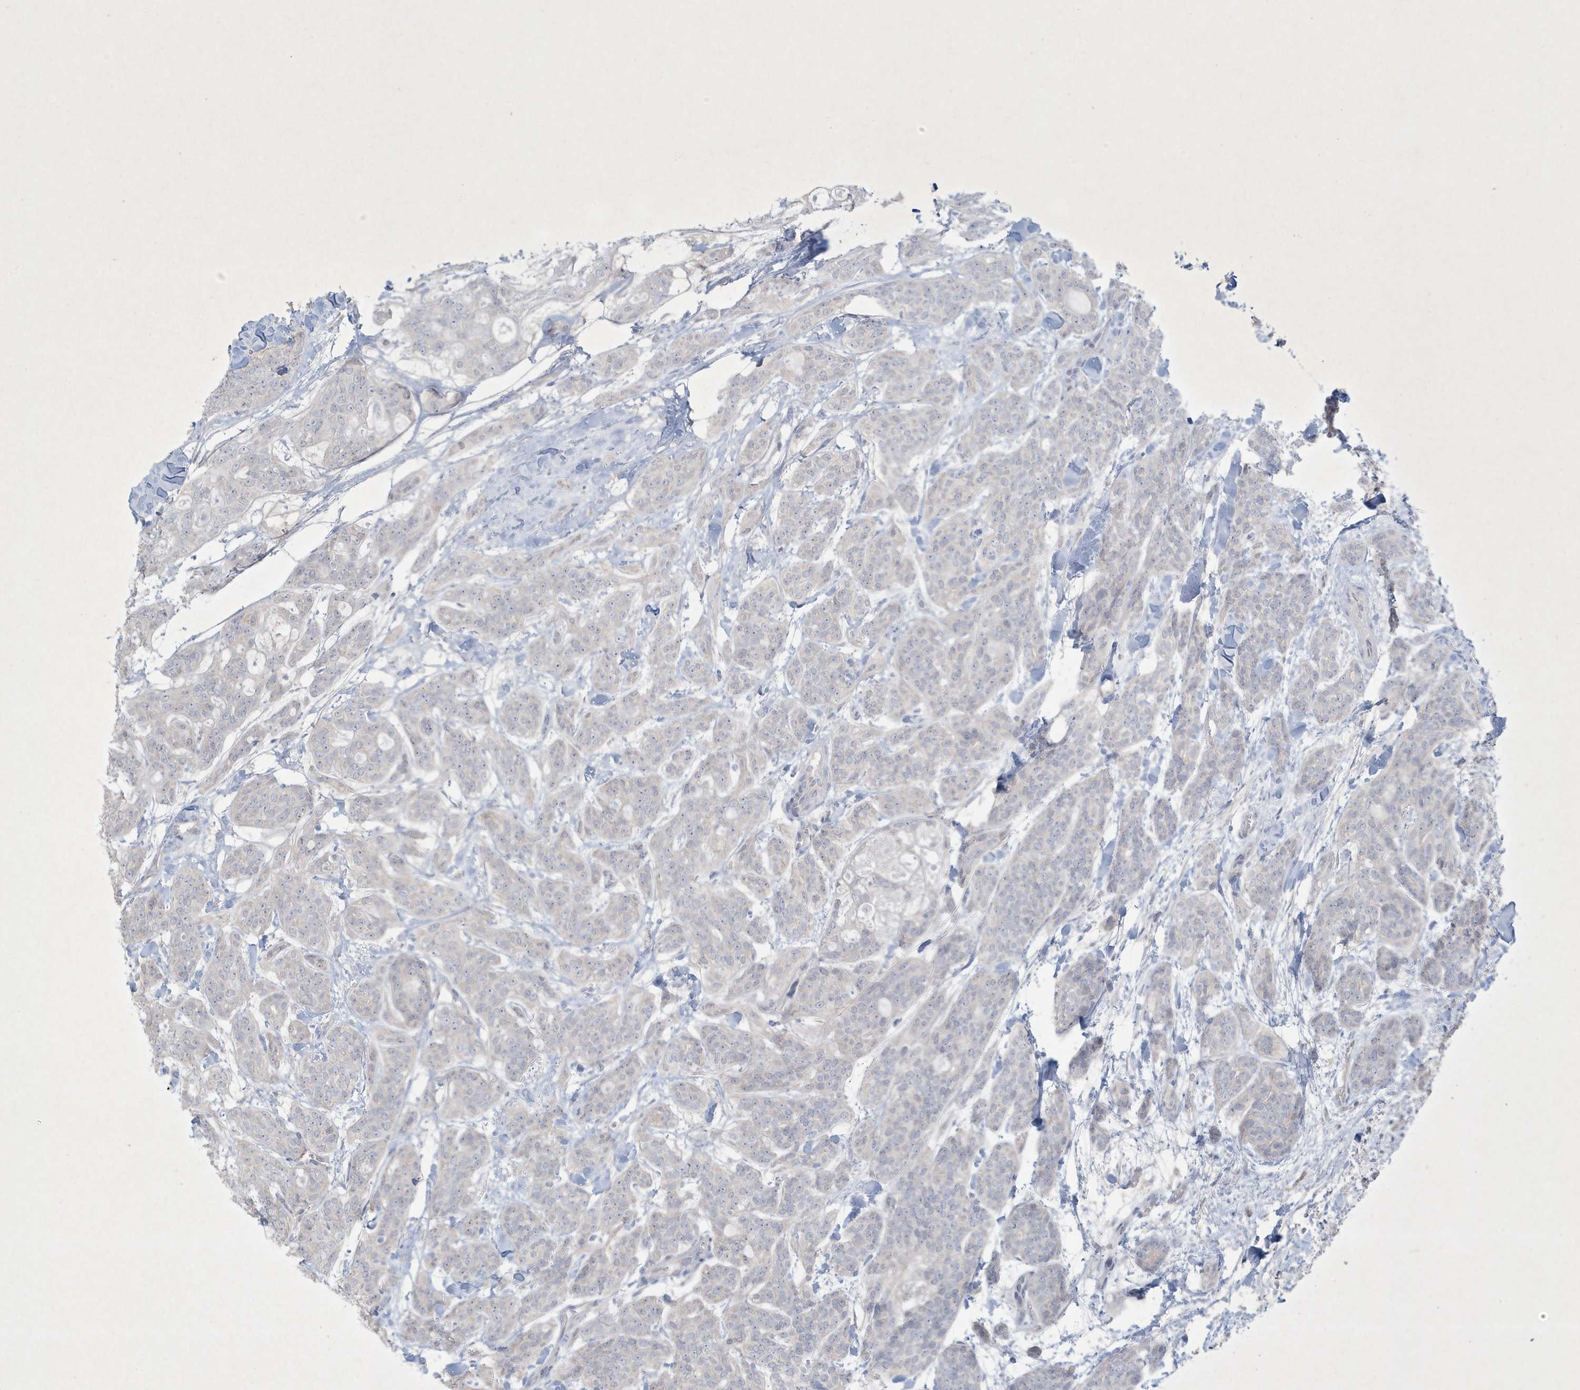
{"staining": {"intensity": "negative", "quantity": "none", "location": "none"}, "tissue": "head and neck cancer", "cell_type": "Tumor cells", "image_type": "cancer", "snomed": [{"axis": "morphology", "description": "Adenocarcinoma, NOS"}, {"axis": "topography", "description": "Head-Neck"}], "caption": "This is an immunohistochemistry histopathology image of head and neck cancer. There is no expression in tumor cells.", "gene": "CCDC24", "patient": {"sex": "male", "age": 66}}